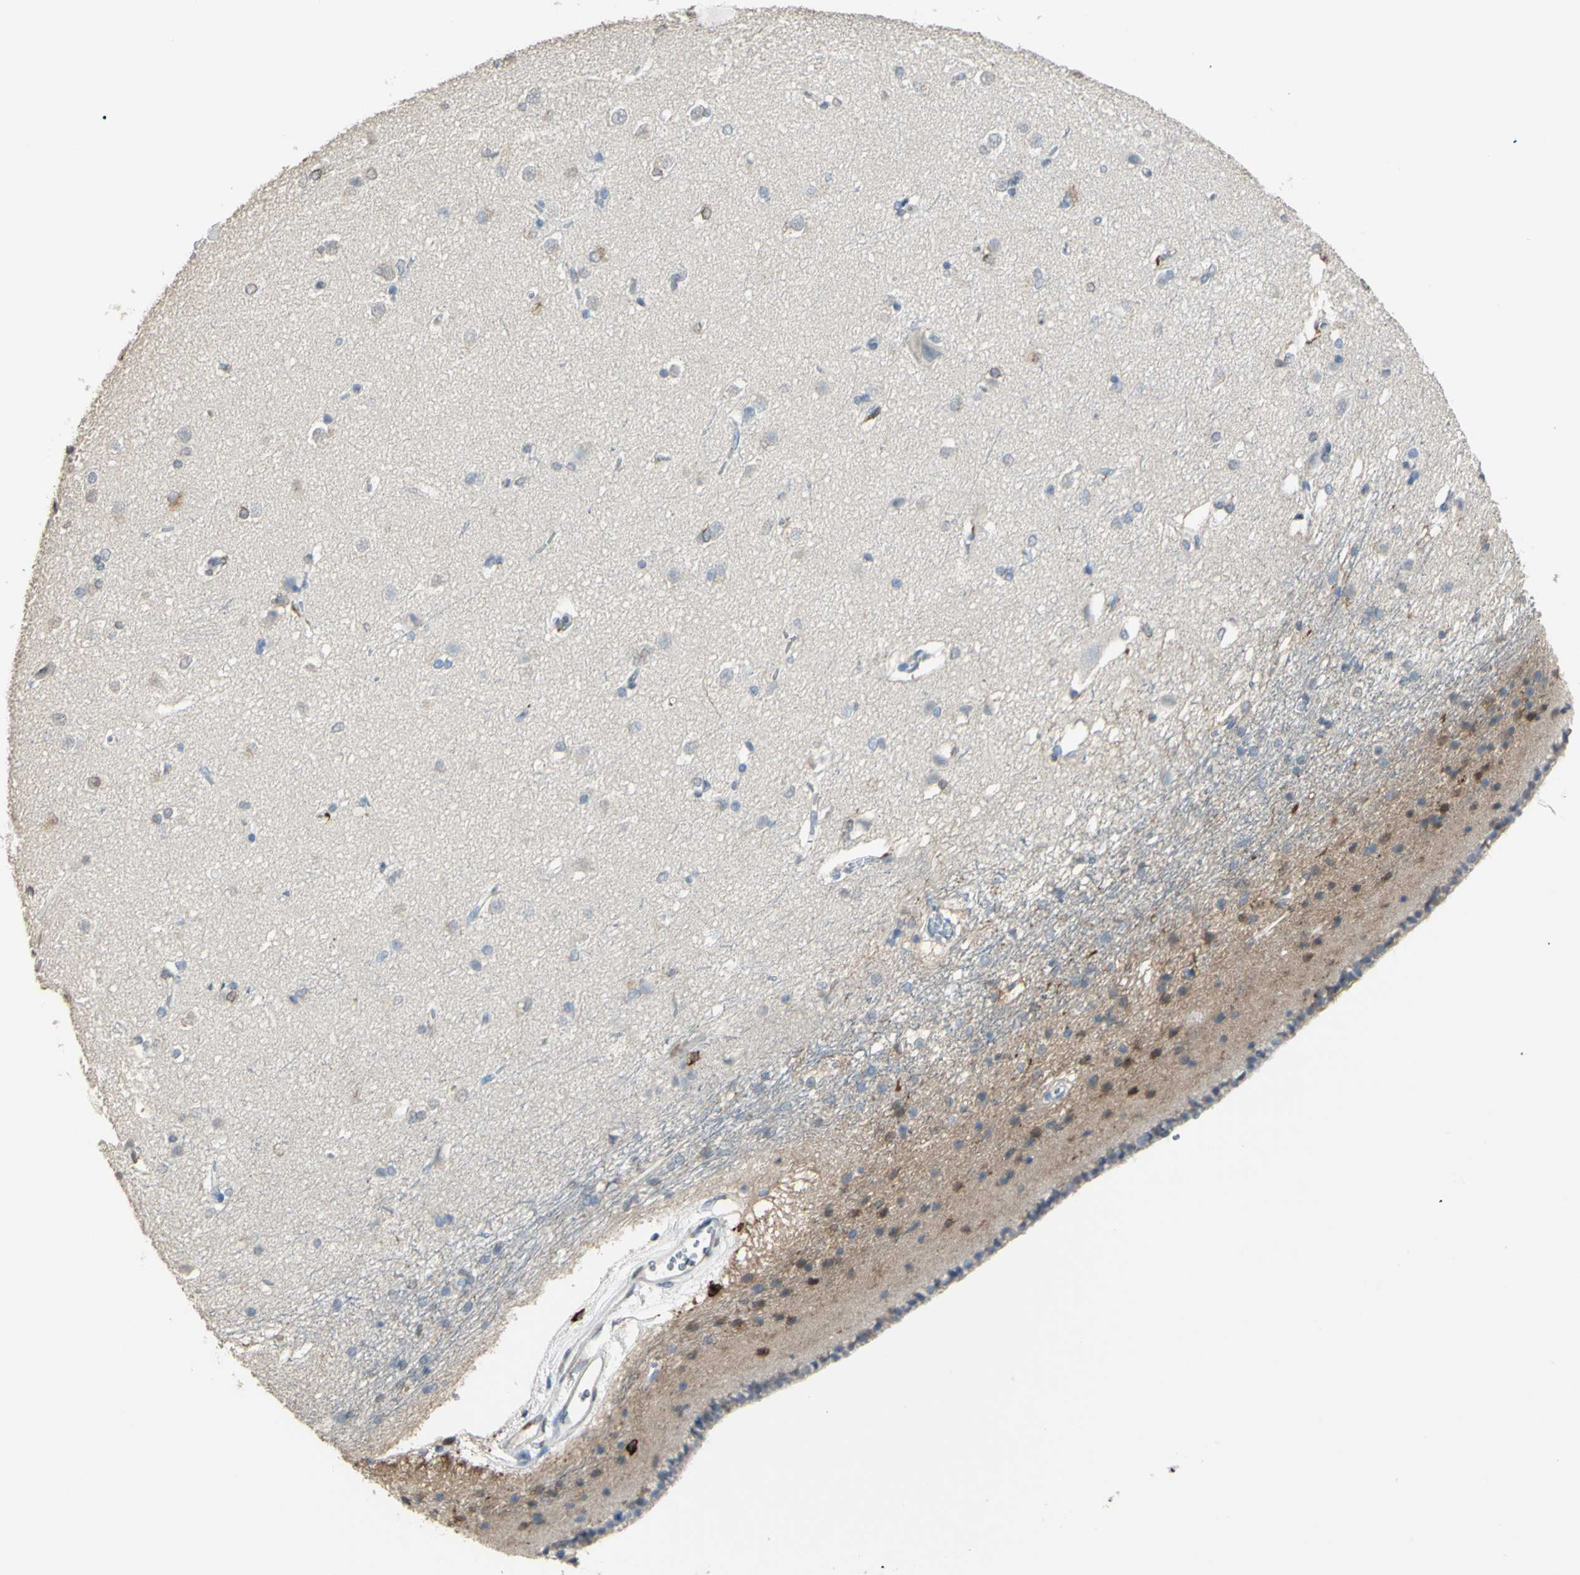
{"staining": {"intensity": "negative", "quantity": "none", "location": "none"}, "tissue": "caudate", "cell_type": "Glial cells", "image_type": "normal", "snomed": [{"axis": "morphology", "description": "Normal tissue, NOS"}, {"axis": "topography", "description": "Lateral ventricle wall"}], "caption": "The photomicrograph shows no staining of glial cells in unremarkable caudate.", "gene": "PSTPIP1", "patient": {"sex": "female", "age": 19}}